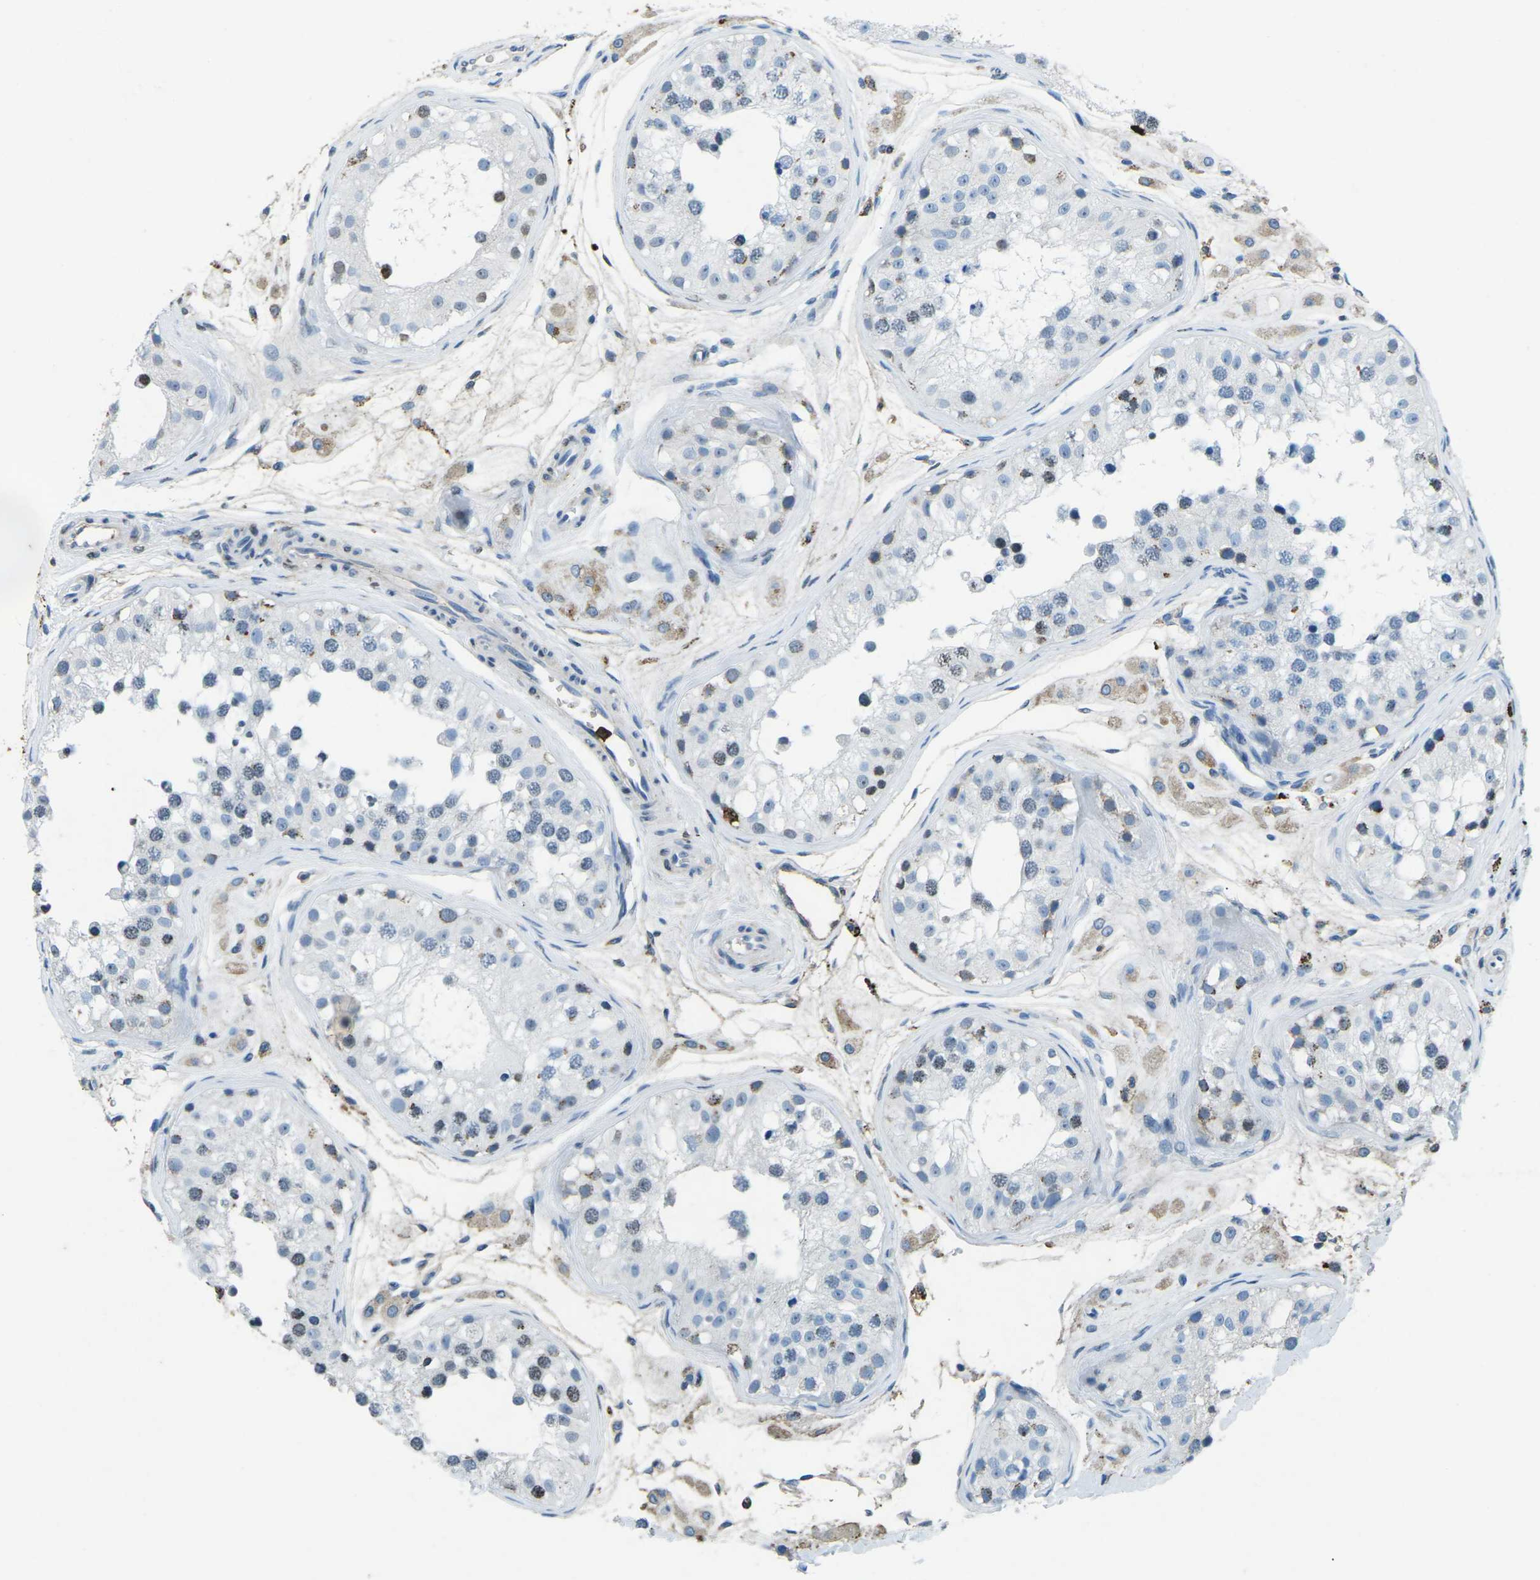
{"staining": {"intensity": "moderate", "quantity": "<25%", "location": "cytoplasmic/membranous,nuclear"}, "tissue": "testis", "cell_type": "Cells in seminiferous ducts", "image_type": "normal", "snomed": [{"axis": "morphology", "description": "Normal tissue, NOS"}, {"axis": "morphology", "description": "Adenocarcinoma, metastatic, NOS"}, {"axis": "topography", "description": "Testis"}], "caption": "This image shows benign testis stained with IHC to label a protein in brown. The cytoplasmic/membranous,nuclear of cells in seminiferous ducts show moderate positivity for the protein. Nuclei are counter-stained blue.", "gene": "CTAGE1", "patient": {"sex": "male", "age": 26}}